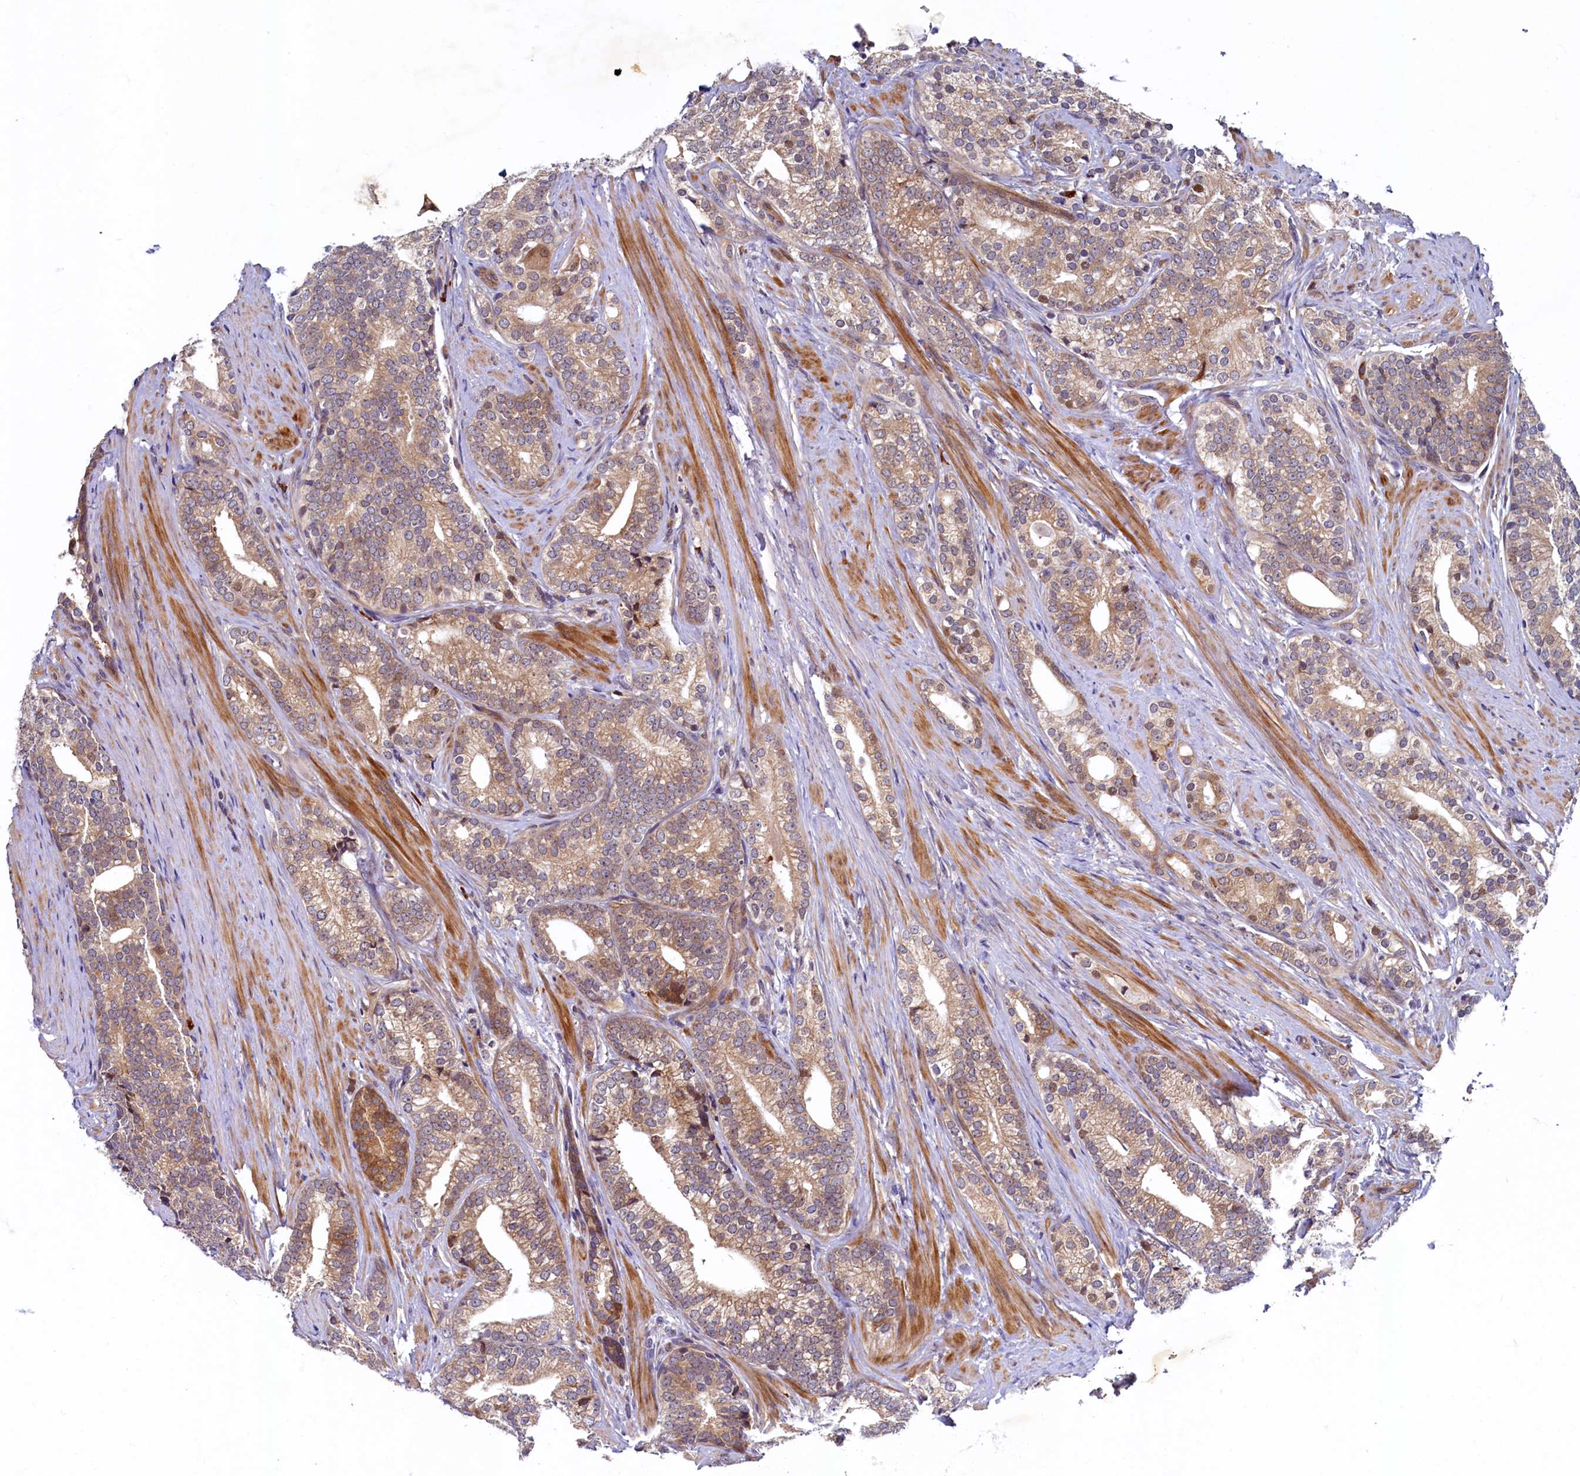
{"staining": {"intensity": "weak", "quantity": ">75%", "location": "cytoplasmic/membranous"}, "tissue": "prostate cancer", "cell_type": "Tumor cells", "image_type": "cancer", "snomed": [{"axis": "morphology", "description": "Adenocarcinoma, Low grade"}, {"axis": "topography", "description": "Prostate"}], "caption": "Prostate adenocarcinoma (low-grade) stained with DAB IHC shows low levels of weak cytoplasmic/membranous staining in about >75% of tumor cells. The staining was performed using DAB (3,3'-diaminobenzidine), with brown indicating positive protein expression. Nuclei are stained blue with hematoxylin.", "gene": "SLC16A14", "patient": {"sex": "male", "age": 71}}